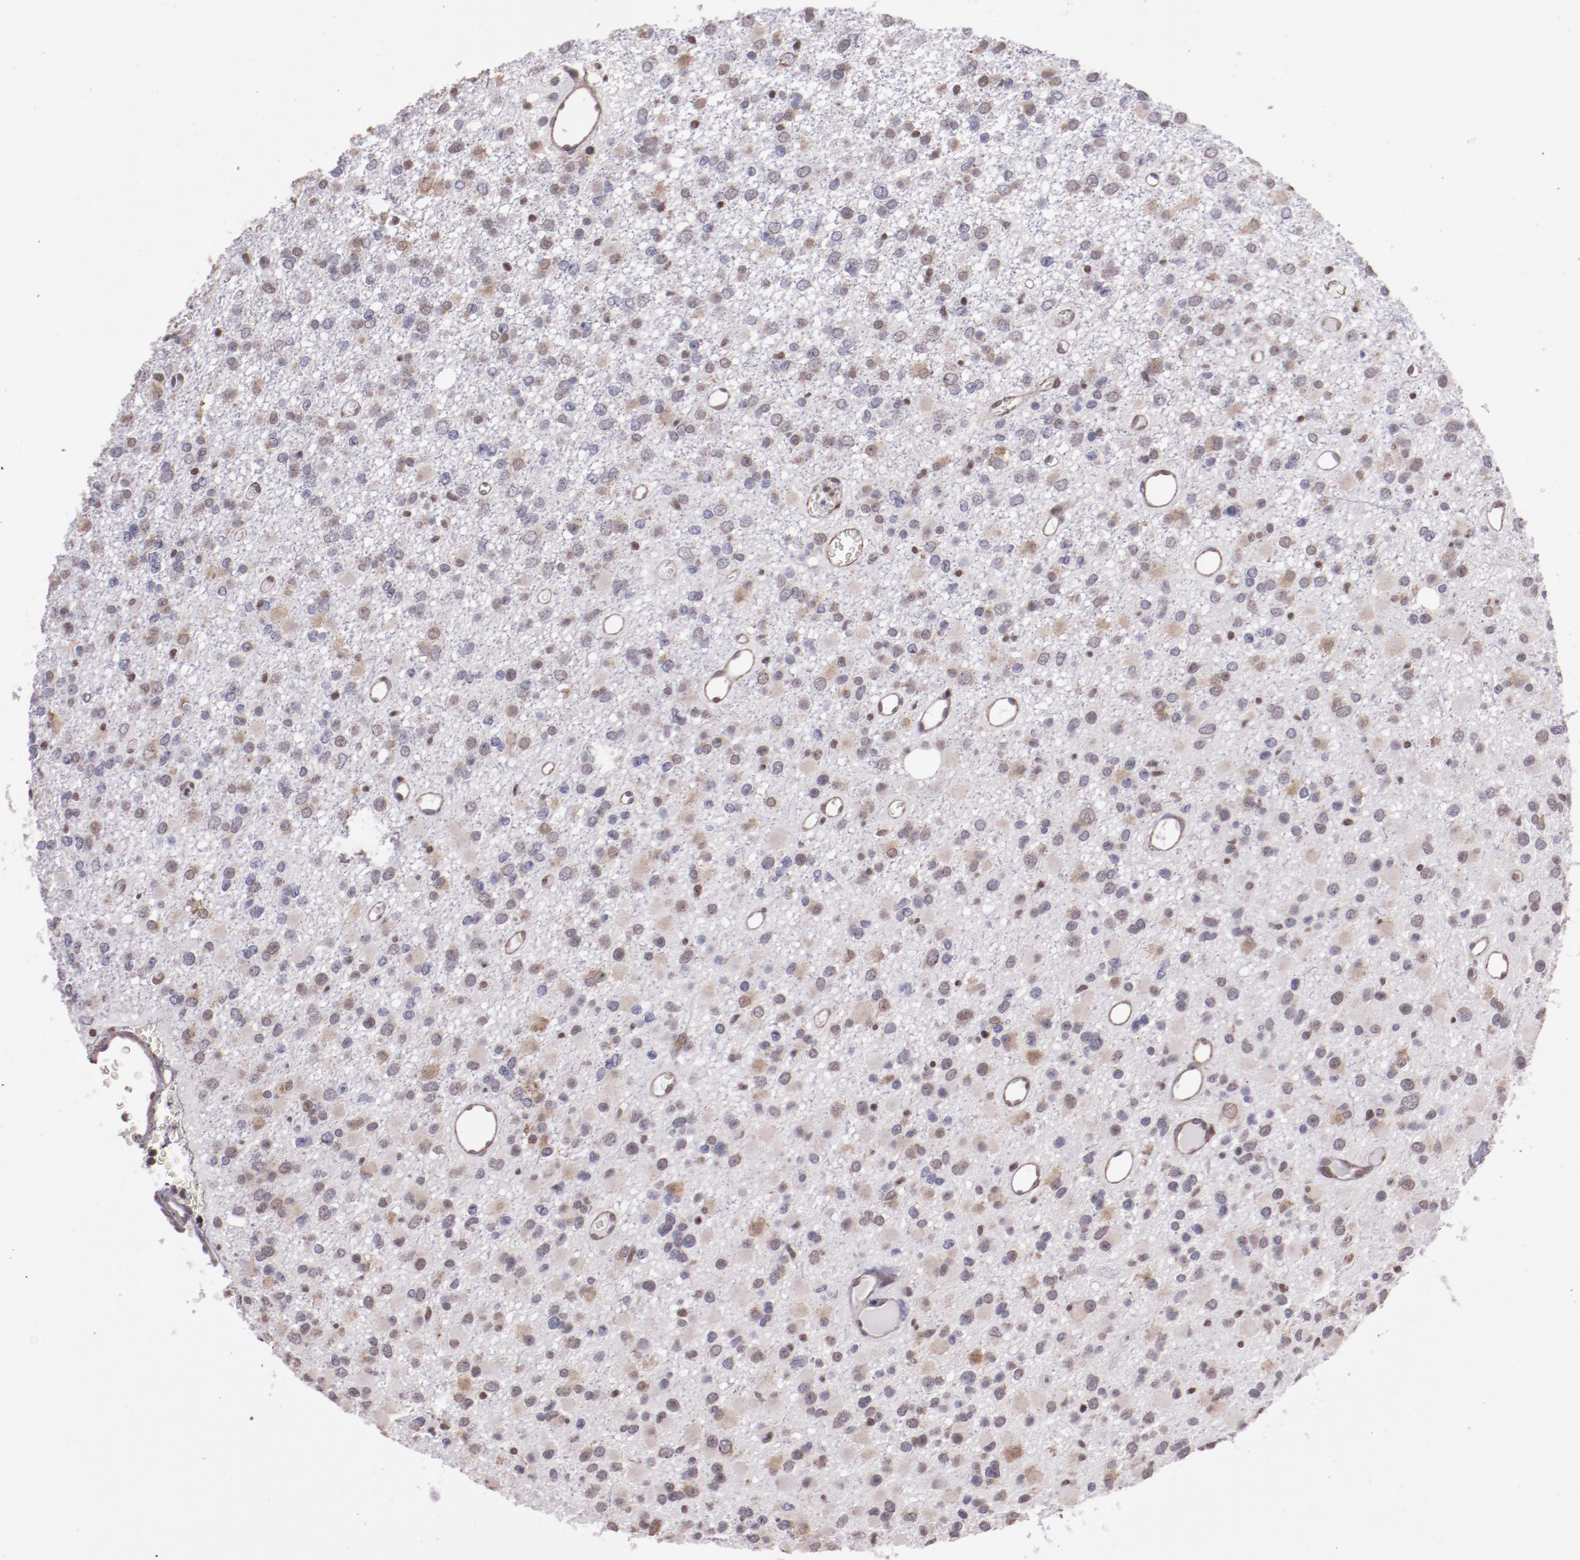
{"staining": {"intensity": "weak", "quantity": "<25%", "location": "cytoplasmic/membranous,nuclear"}, "tissue": "glioma", "cell_type": "Tumor cells", "image_type": "cancer", "snomed": [{"axis": "morphology", "description": "Glioma, malignant, Low grade"}, {"axis": "topography", "description": "Brain"}], "caption": "IHC histopathology image of neoplastic tissue: malignant glioma (low-grade) stained with DAB exhibits no significant protein positivity in tumor cells. (Brightfield microscopy of DAB (3,3'-diaminobenzidine) immunohistochemistry (IHC) at high magnification).", "gene": "ELF1", "patient": {"sex": "male", "age": 42}}